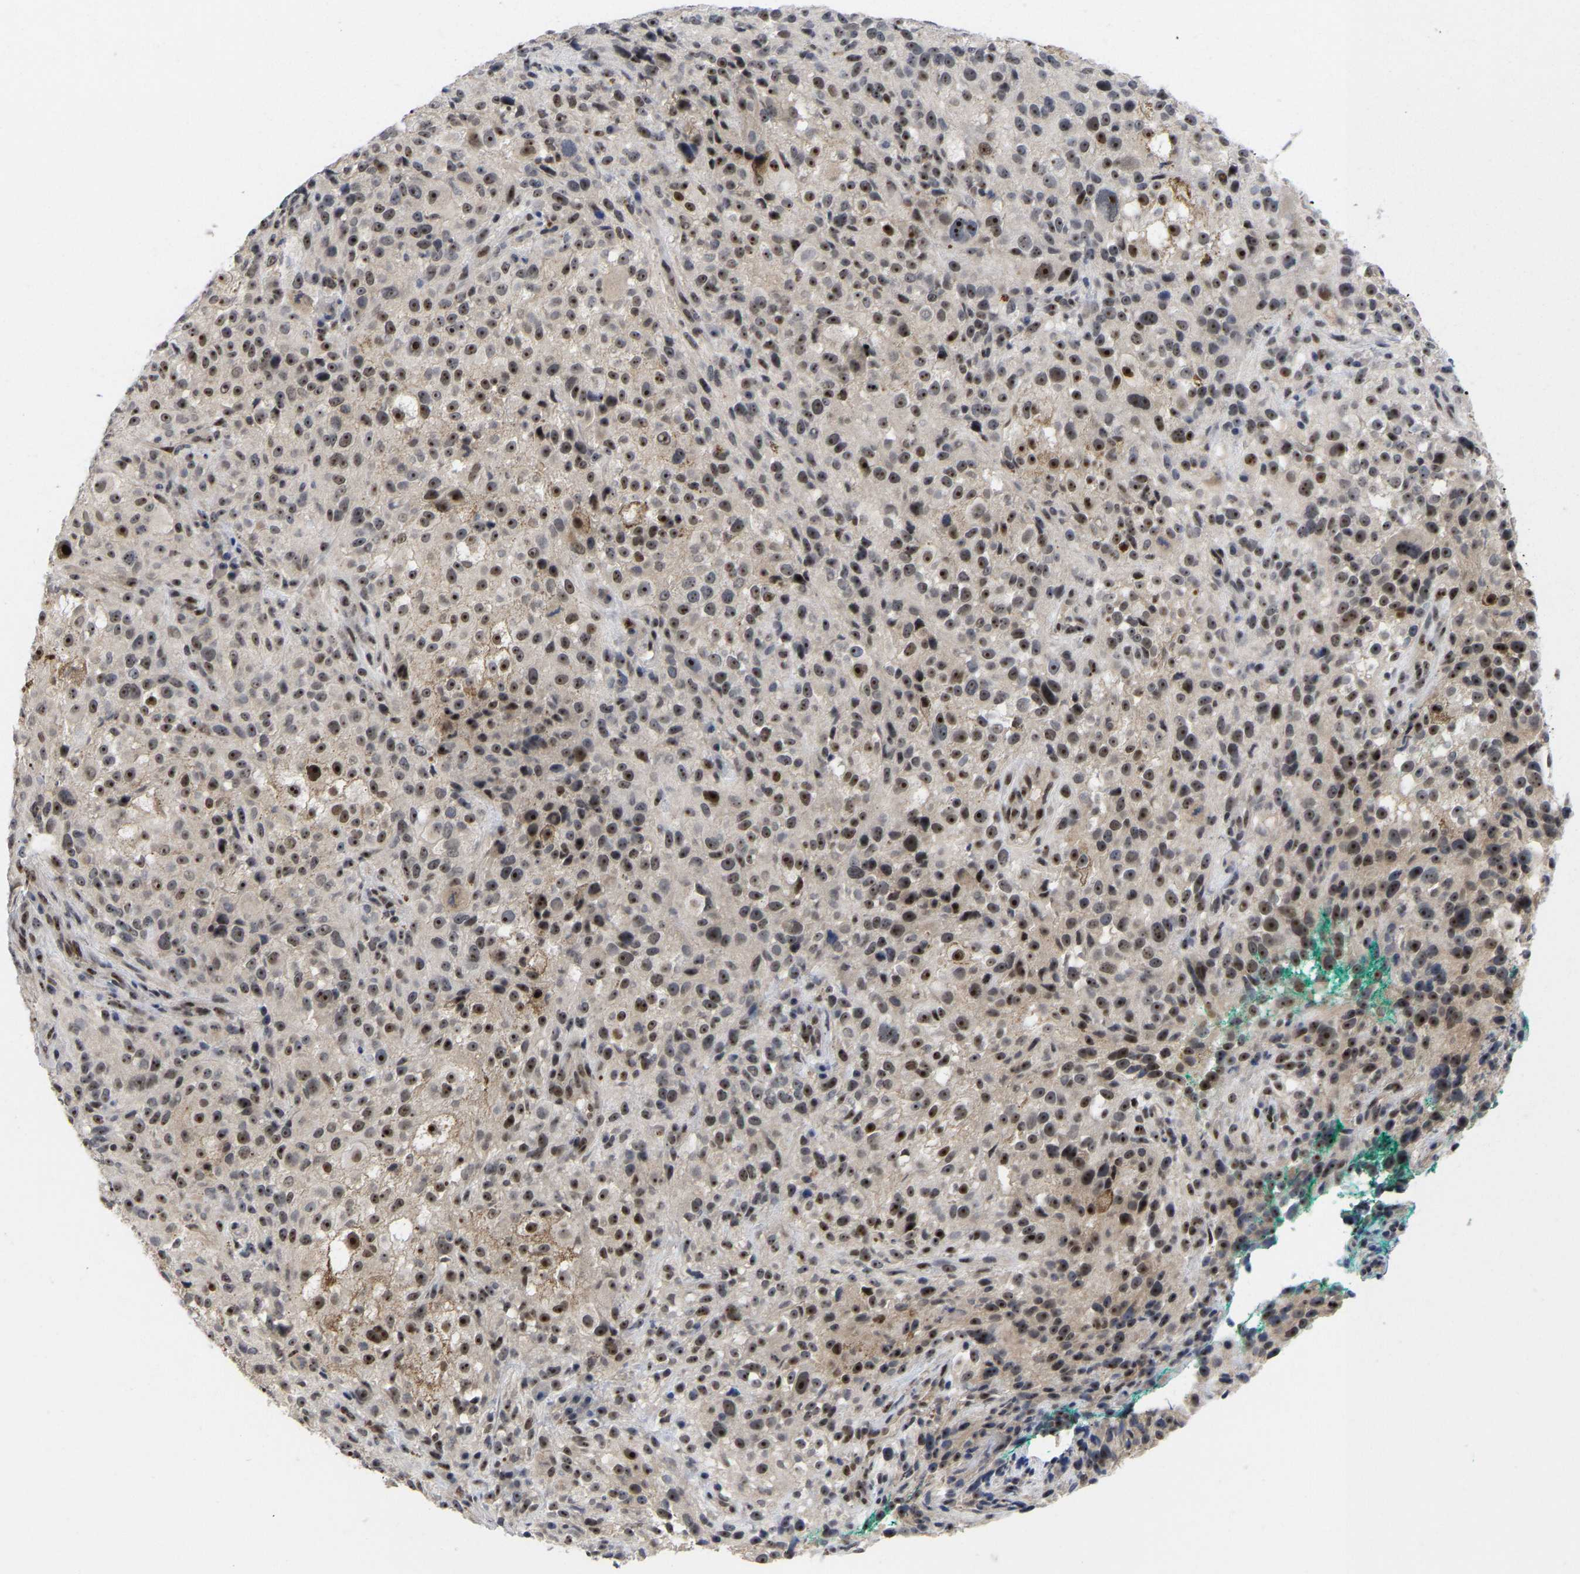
{"staining": {"intensity": "strong", "quantity": ">75%", "location": "cytoplasmic/membranous,nuclear"}, "tissue": "melanoma", "cell_type": "Tumor cells", "image_type": "cancer", "snomed": [{"axis": "morphology", "description": "Necrosis, NOS"}, {"axis": "morphology", "description": "Malignant melanoma, NOS"}, {"axis": "topography", "description": "Skin"}], "caption": "A photomicrograph showing strong cytoplasmic/membranous and nuclear staining in about >75% of tumor cells in melanoma, as visualized by brown immunohistochemical staining.", "gene": "NLE1", "patient": {"sex": "female", "age": 87}}